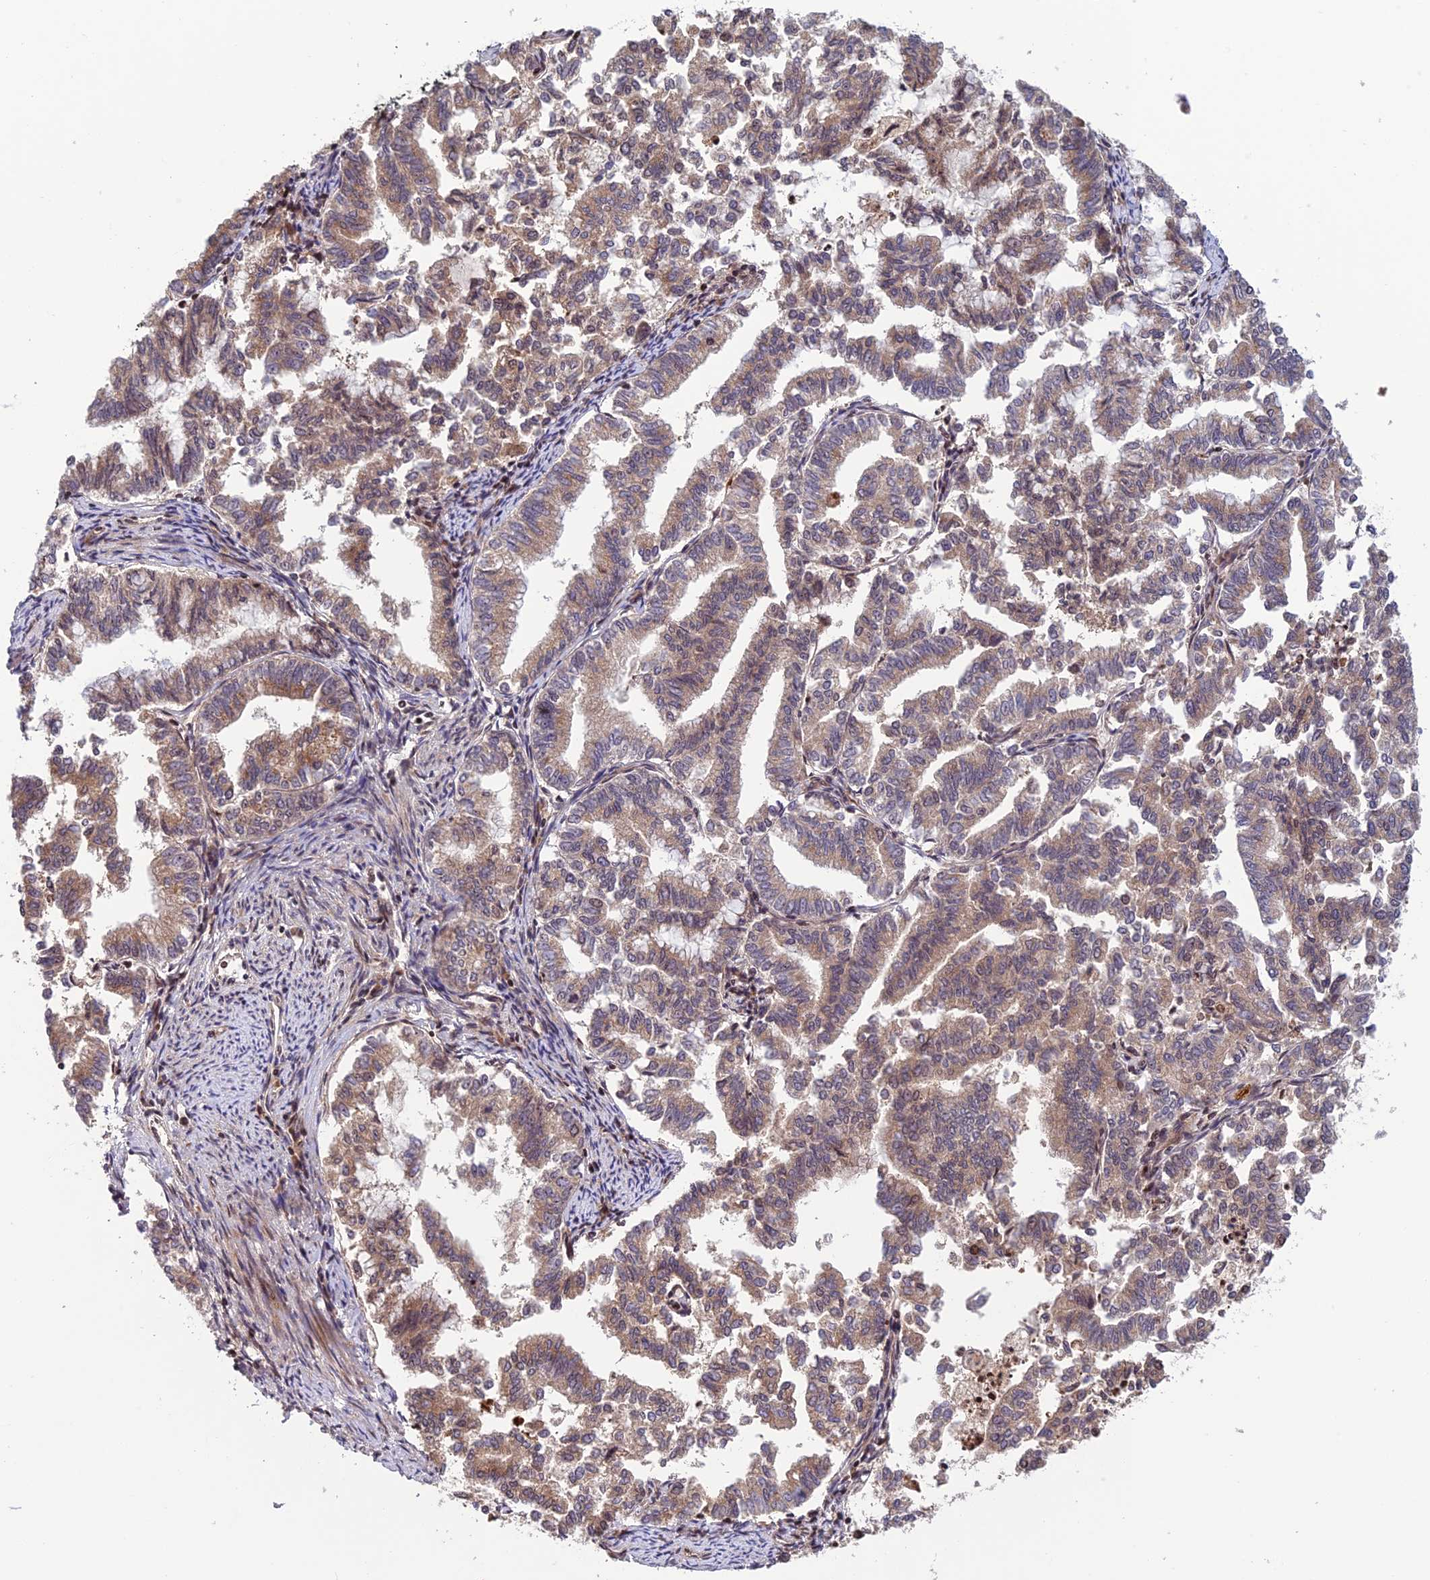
{"staining": {"intensity": "moderate", "quantity": "25%-75%", "location": "cytoplasmic/membranous"}, "tissue": "endometrial cancer", "cell_type": "Tumor cells", "image_type": "cancer", "snomed": [{"axis": "morphology", "description": "Adenocarcinoma, NOS"}, {"axis": "topography", "description": "Endometrium"}], "caption": "Brown immunohistochemical staining in human endometrial cancer (adenocarcinoma) displays moderate cytoplasmic/membranous staining in approximately 25%-75% of tumor cells.", "gene": "SMIM7", "patient": {"sex": "female", "age": 79}}